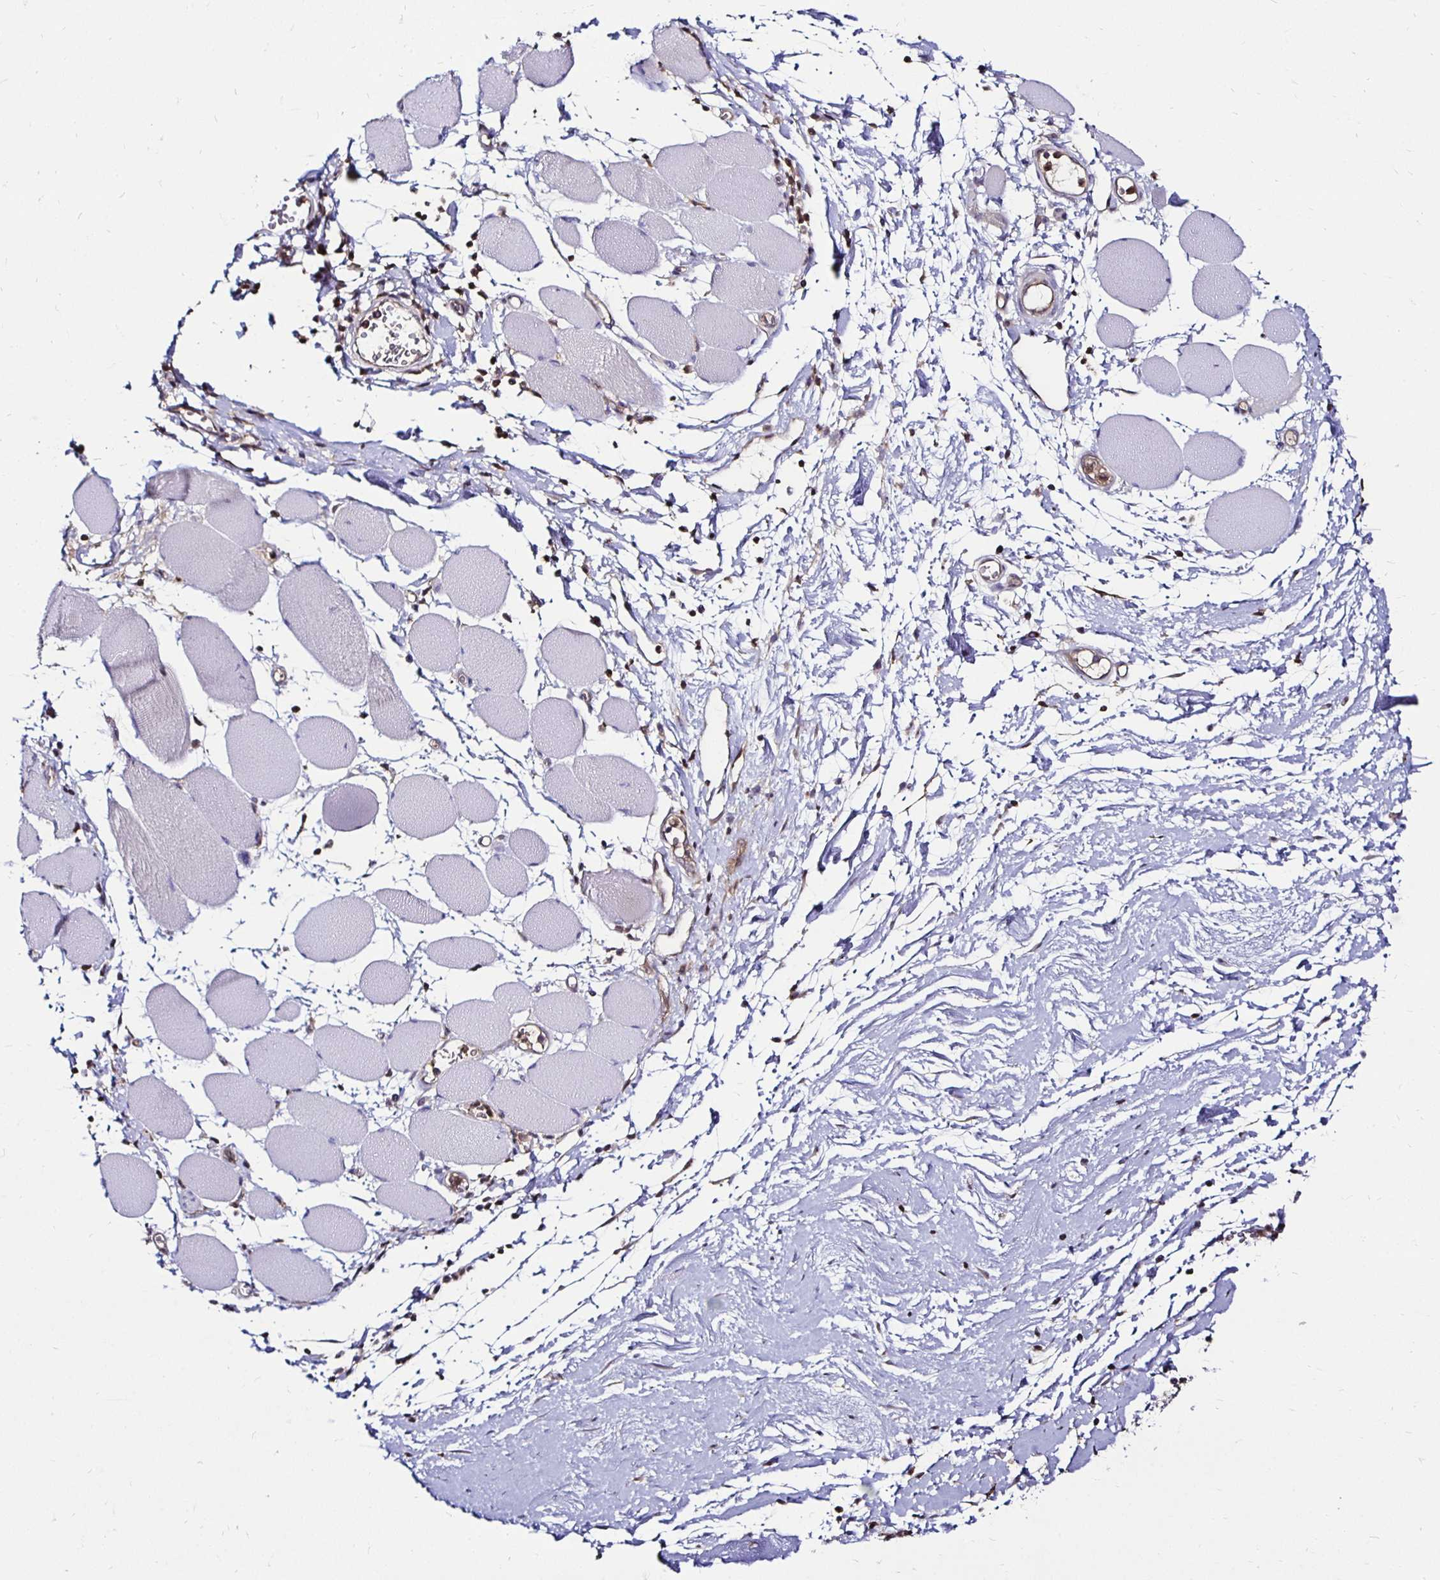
{"staining": {"intensity": "negative", "quantity": "none", "location": "none"}, "tissue": "skeletal muscle", "cell_type": "Myocytes", "image_type": "normal", "snomed": [{"axis": "morphology", "description": "Normal tissue, NOS"}, {"axis": "topography", "description": "Skeletal muscle"}], "caption": "The photomicrograph reveals no significant positivity in myocytes of skeletal muscle.", "gene": "TXN", "patient": {"sex": "female", "age": 75}}